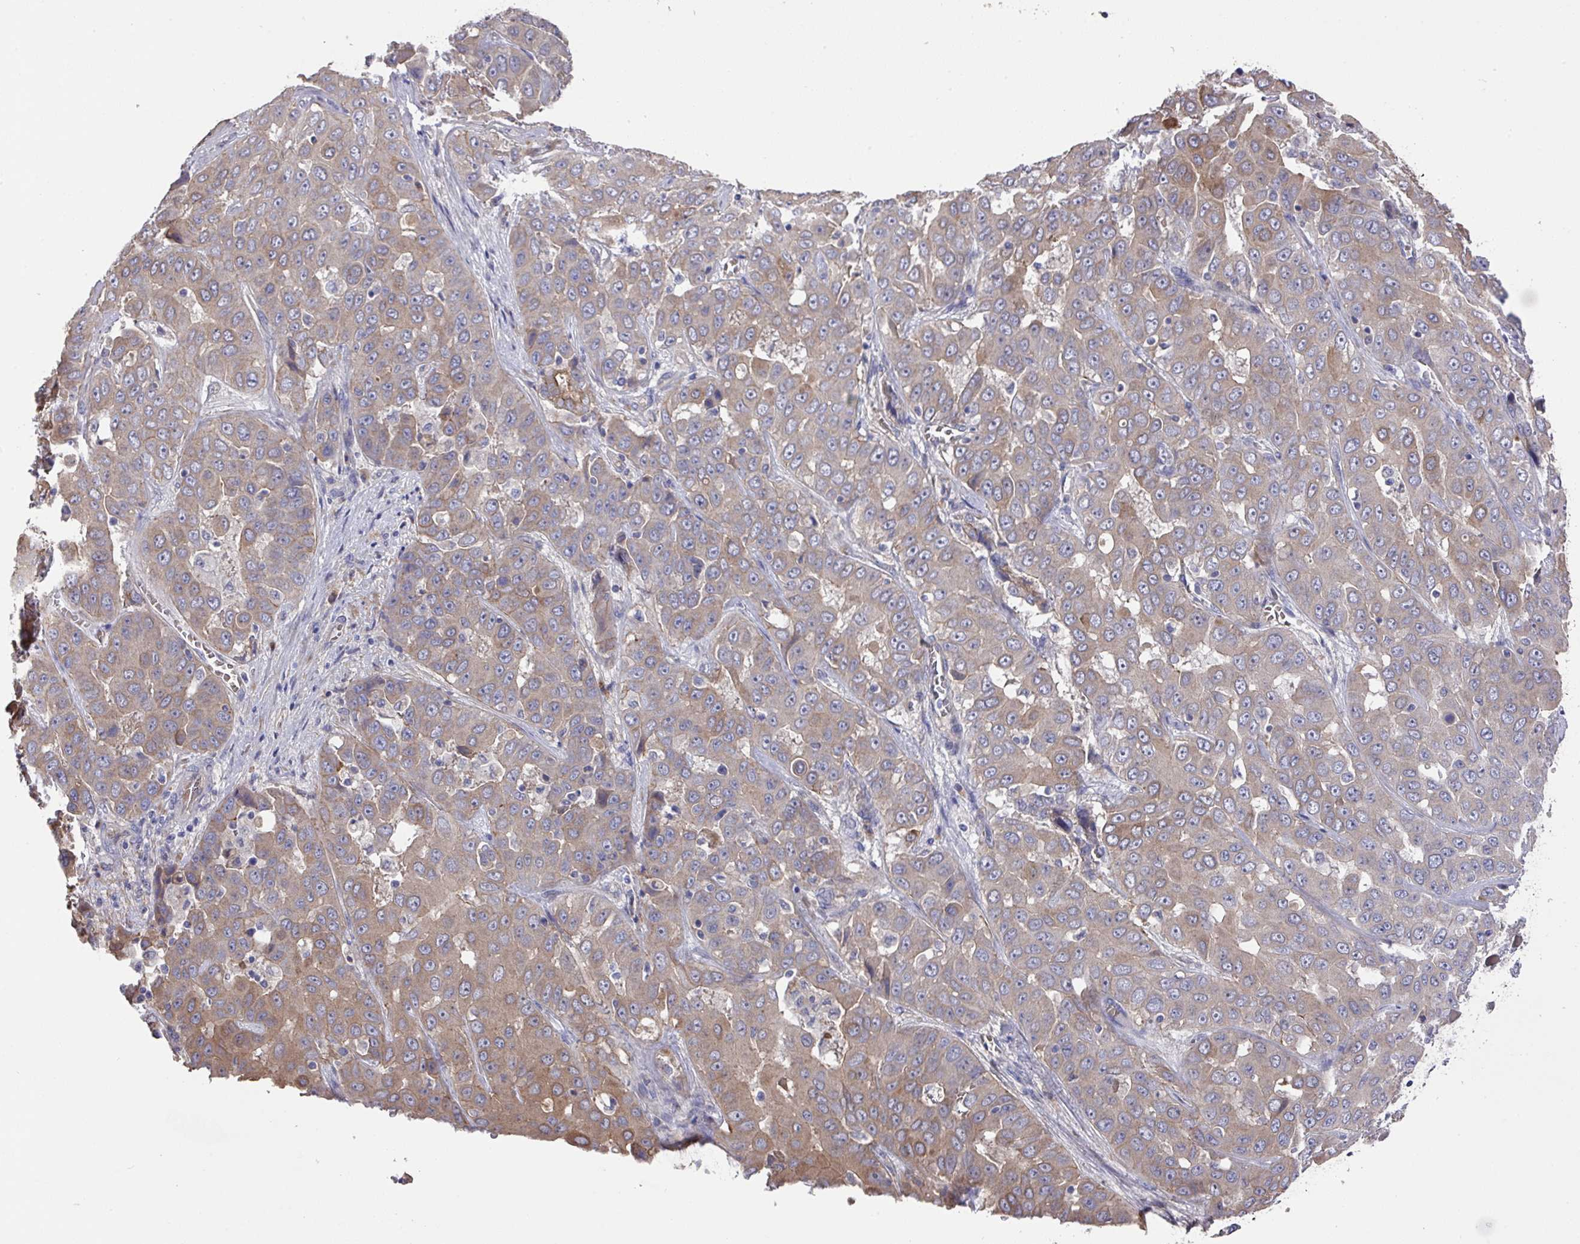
{"staining": {"intensity": "weak", "quantity": "25%-75%", "location": "cytoplasmic/membranous"}, "tissue": "liver cancer", "cell_type": "Tumor cells", "image_type": "cancer", "snomed": [{"axis": "morphology", "description": "Cholangiocarcinoma"}, {"axis": "topography", "description": "Liver"}], "caption": "Human cholangiocarcinoma (liver) stained for a protein (brown) demonstrates weak cytoplasmic/membranous positive expression in about 25%-75% of tumor cells.", "gene": "PRR5", "patient": {"sex": "female", "age": 52}}